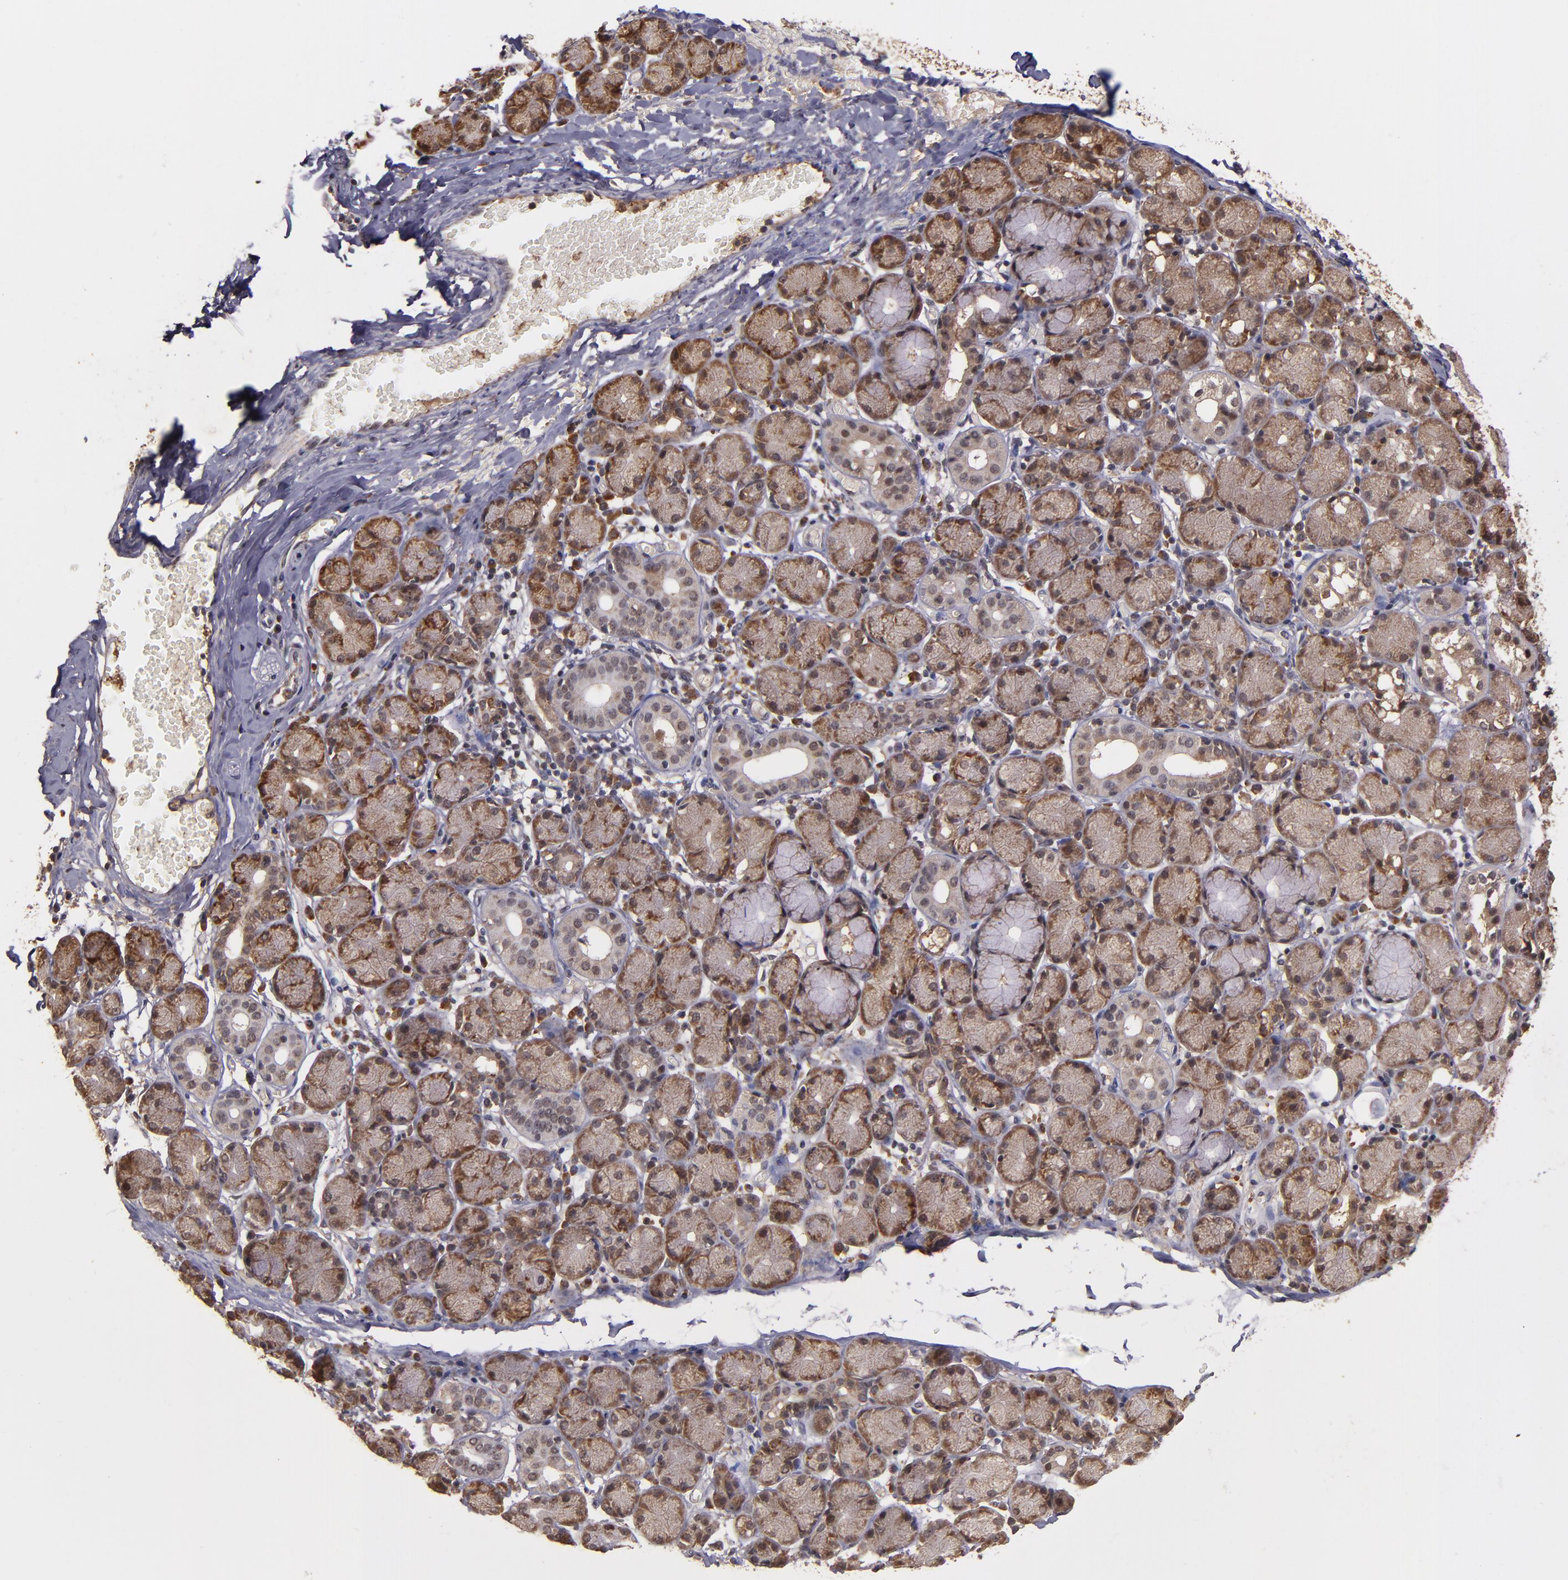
{"staining": {"intensity": "moderate", "quantity": ">75%", "location": "cytoplasmic/membranous"}, "tissue": "salivary gland", "cell_type": "Glandular cells", "image_type": "normal", "snomed": [{"axis": "morphology", "description": "Normal tissue, NOS"}, {"axis": "topography", "description": "Salivary gland"}], "caption": "High-power microscopy captured an immunohistochemistry histopathology image of benign salivary gland, revealing moderate cytoplasmic/membranous positivity in about >75% of glandular cells. Immunohistochemistry stains the protein of interest in brown and the nuclei are stained blue.", "gene": "RIOK3", "patient": {"sex": "female", "age": 24}}